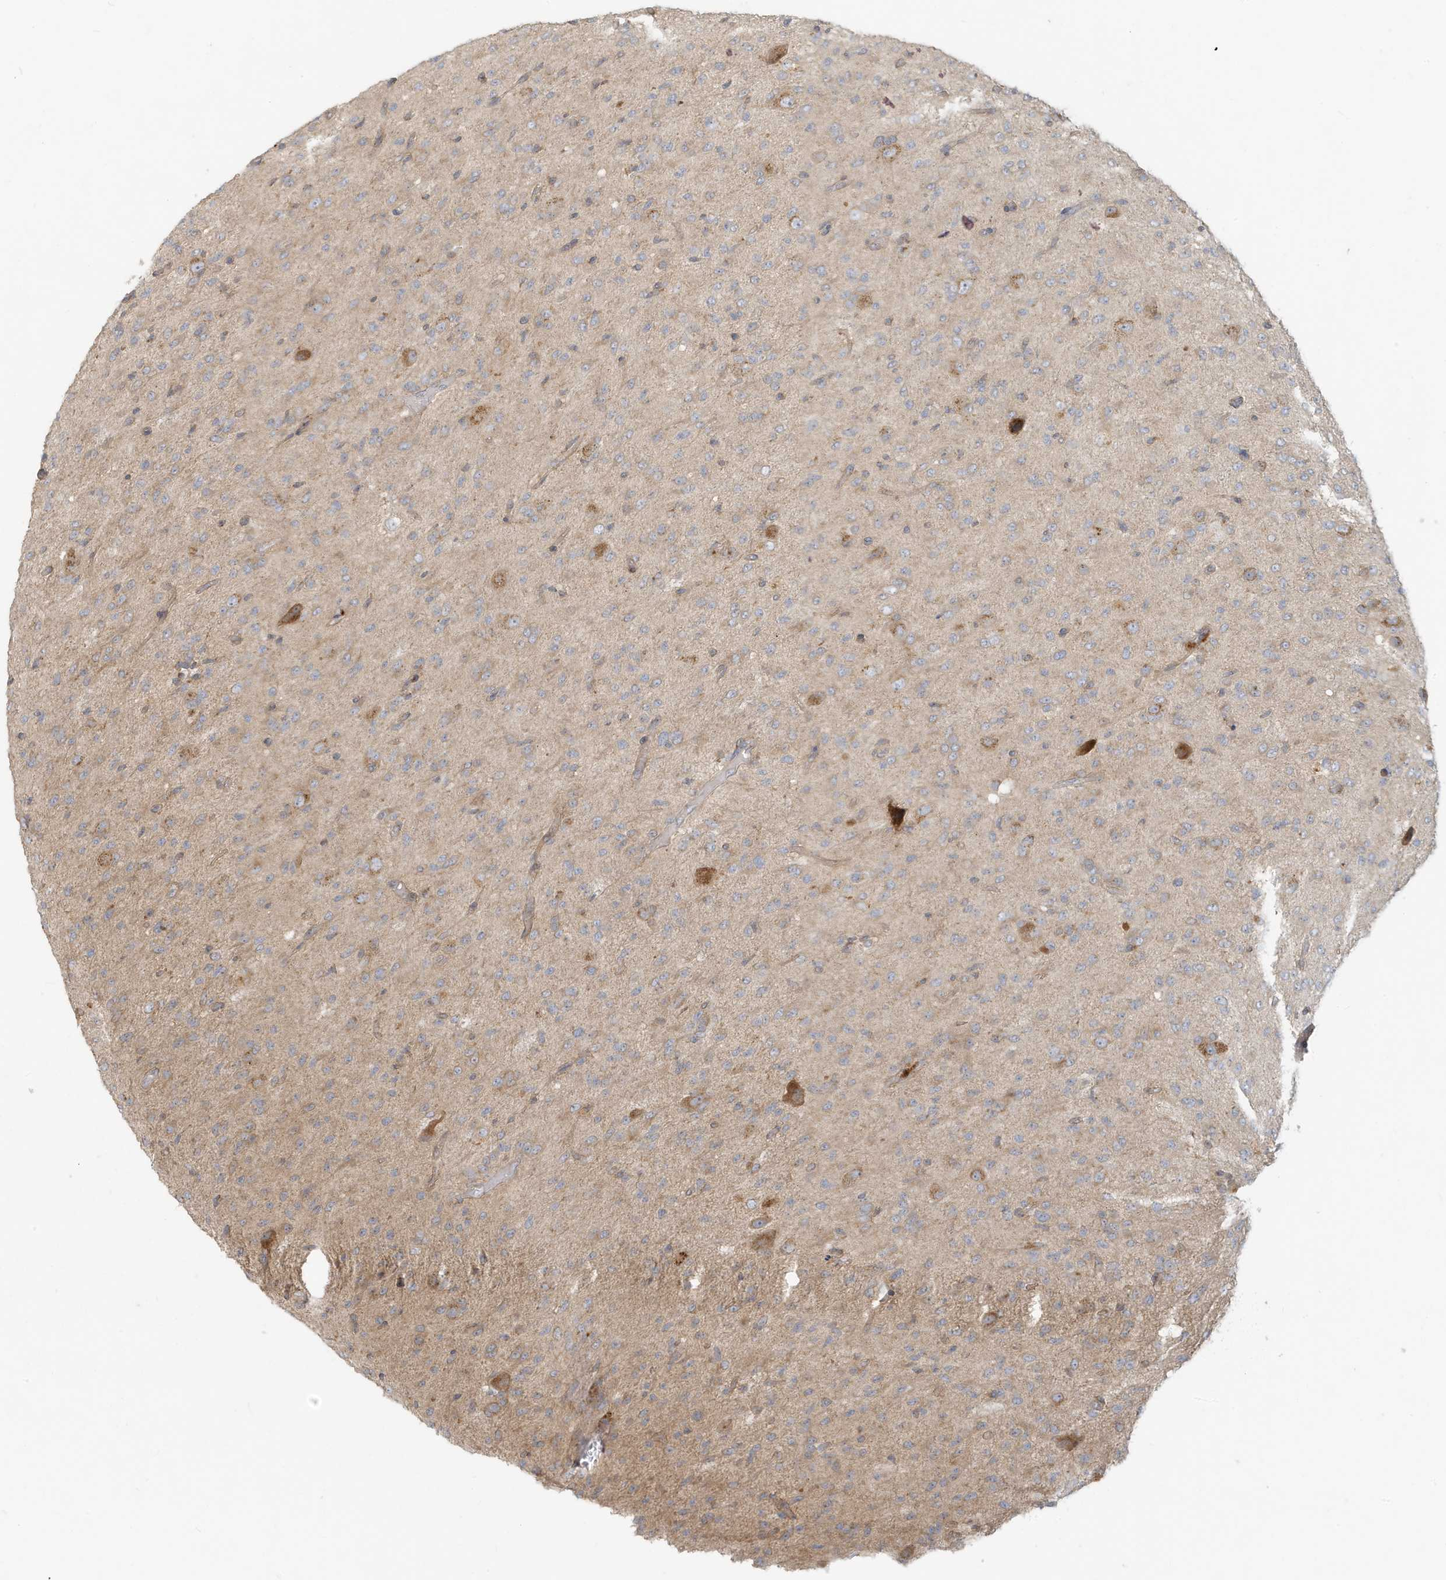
{"staining": {"intensity": "negative", "quantity": "none", "location": "none"}, "tissue": "glioma", "cell_type": "Tumor cells", "image_type": "cancer", "snomed": [{"axis": "morphology", "description": "Glioma, malignant, High grade"}, {"axis": "topography", "description": "Brain"}], "caption": "This is an immunohistochemistry (IHC) histopathology image of glioma. There is no expression in tumor cells.", "gene": "MCOLN1", "patient": {"sex": "female", "age": 59}}